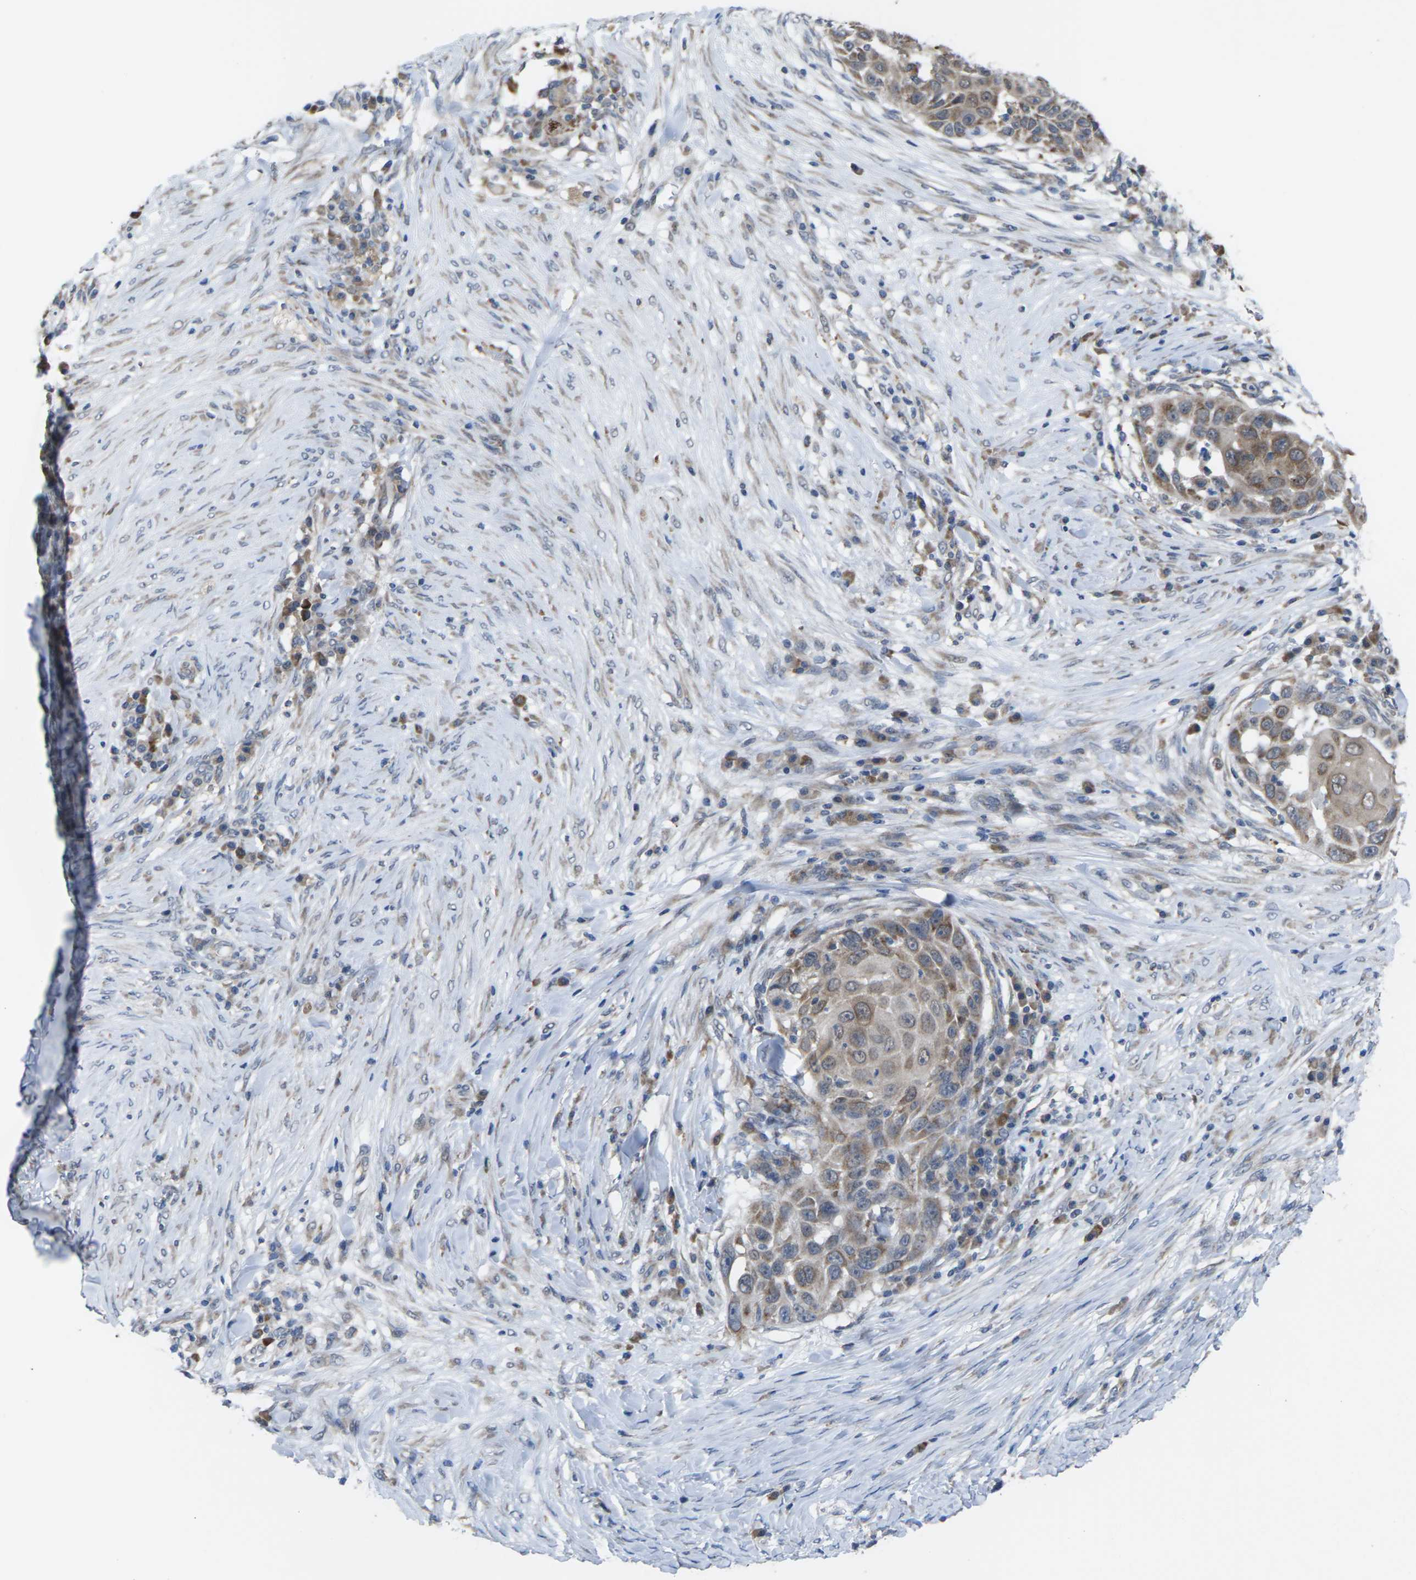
{"staining": {"intensity": "moderate", "quantity": ">75%", "location": "cytoplasmic/membranous"}, "tissue": "skin cancer", "cell_type": "Tumor cells", "image_type": "cancer", "snomed": [{"axis": "morphology", "description": "Squamous cell carcinoma, NOS"}, {"axis": "topography", "description": "Skin"}], "caption": "An immunohistochemistry (IHC) histopathology image of tumor tissue is shown. Protein staining in brown labels moderate cytoplasmic/membranous positivity in squamous cell carcinoma (skin) within tumor cells.", "gene": "PDZK1IP1", "patient": {"sex": "female", "age": 44}}